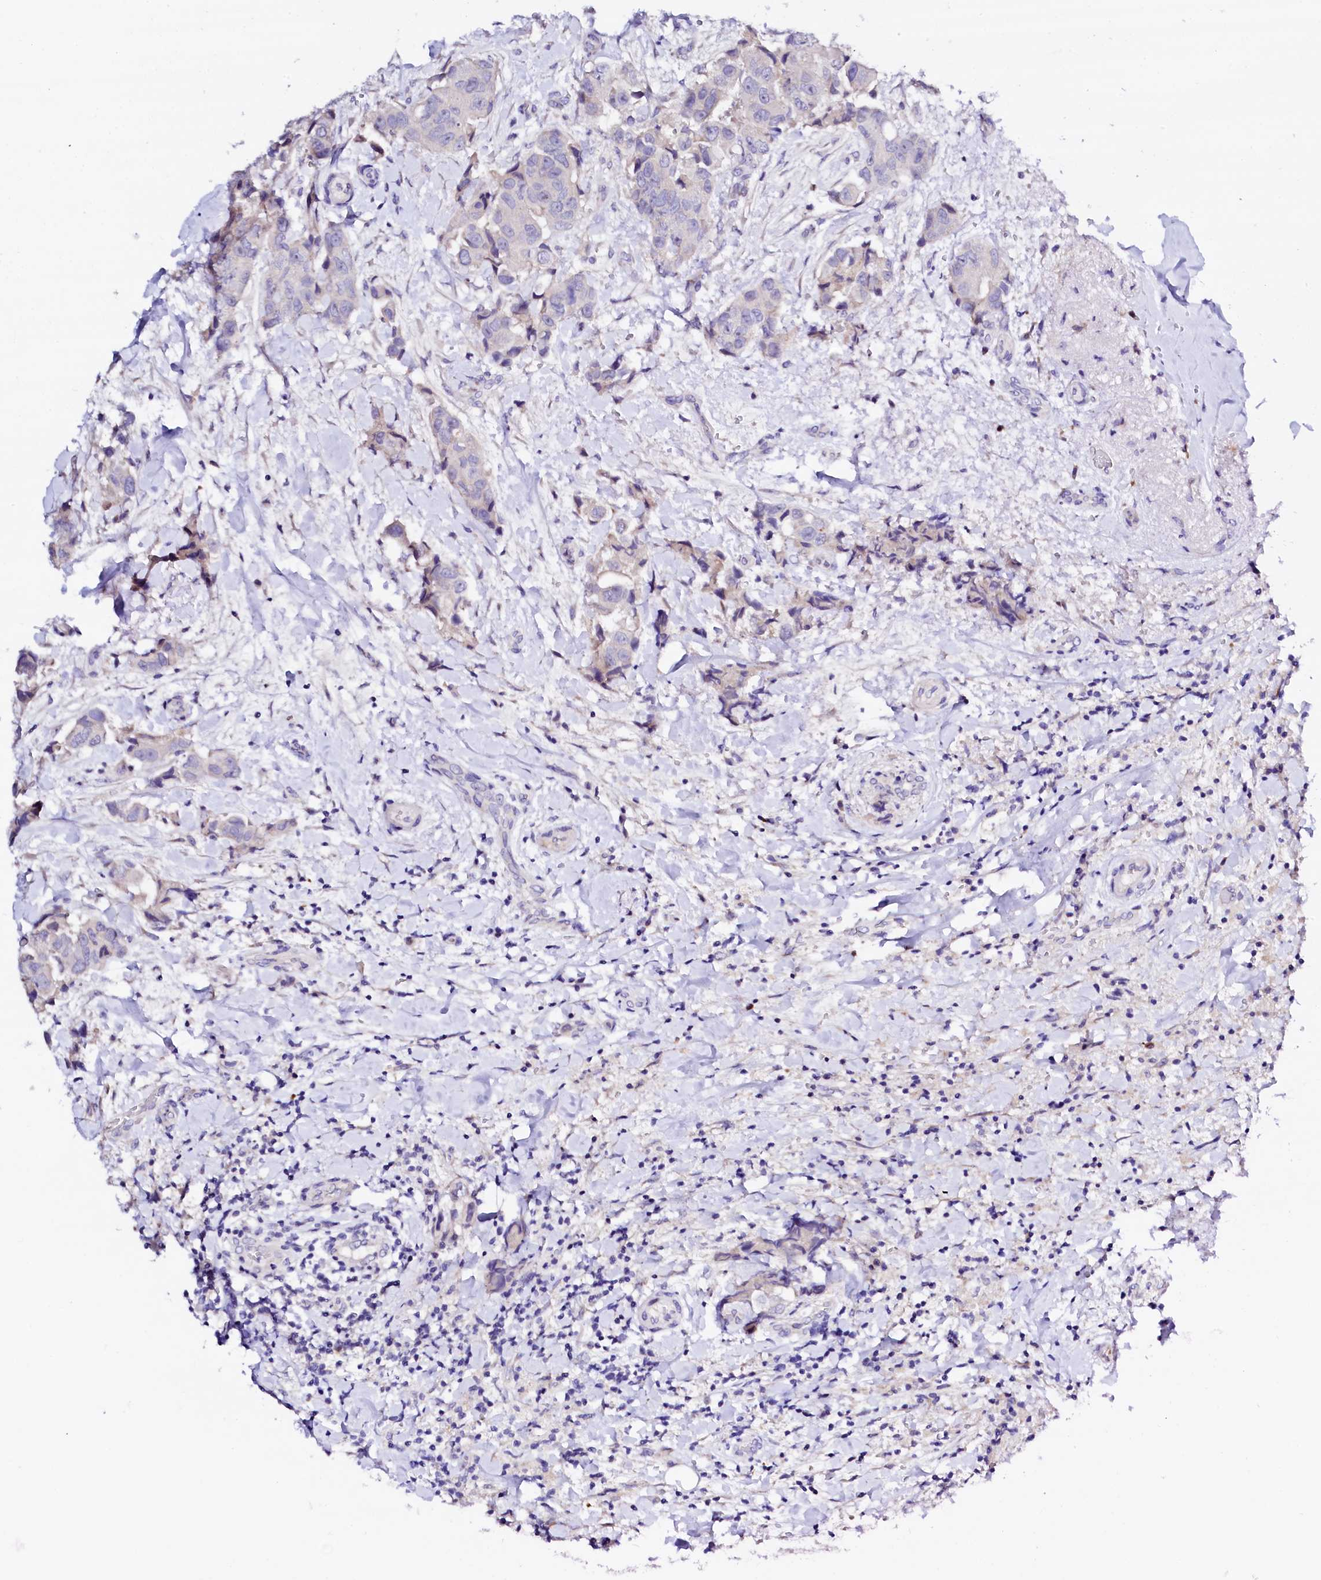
{"staining": {"intensity": "negative", "quantity": "none", "location": "none"}, "tissue": "breast cancer", "cell_type": "Tumor cells", "image_type": "cancer", "snomed": [{"axis": "morphology", "description": "Normal tissue, NOS"}, {"axis": "morphology", "description": "Duct carcinoma"}, {"axis": "topography", "description": "Breast"}], "caption": "Breast cancer was stained to show a protein in brown. There is no significant expression in tumor cells.", "gene": "BTBD16", "patient": {"sex": "female", "age": 62}}